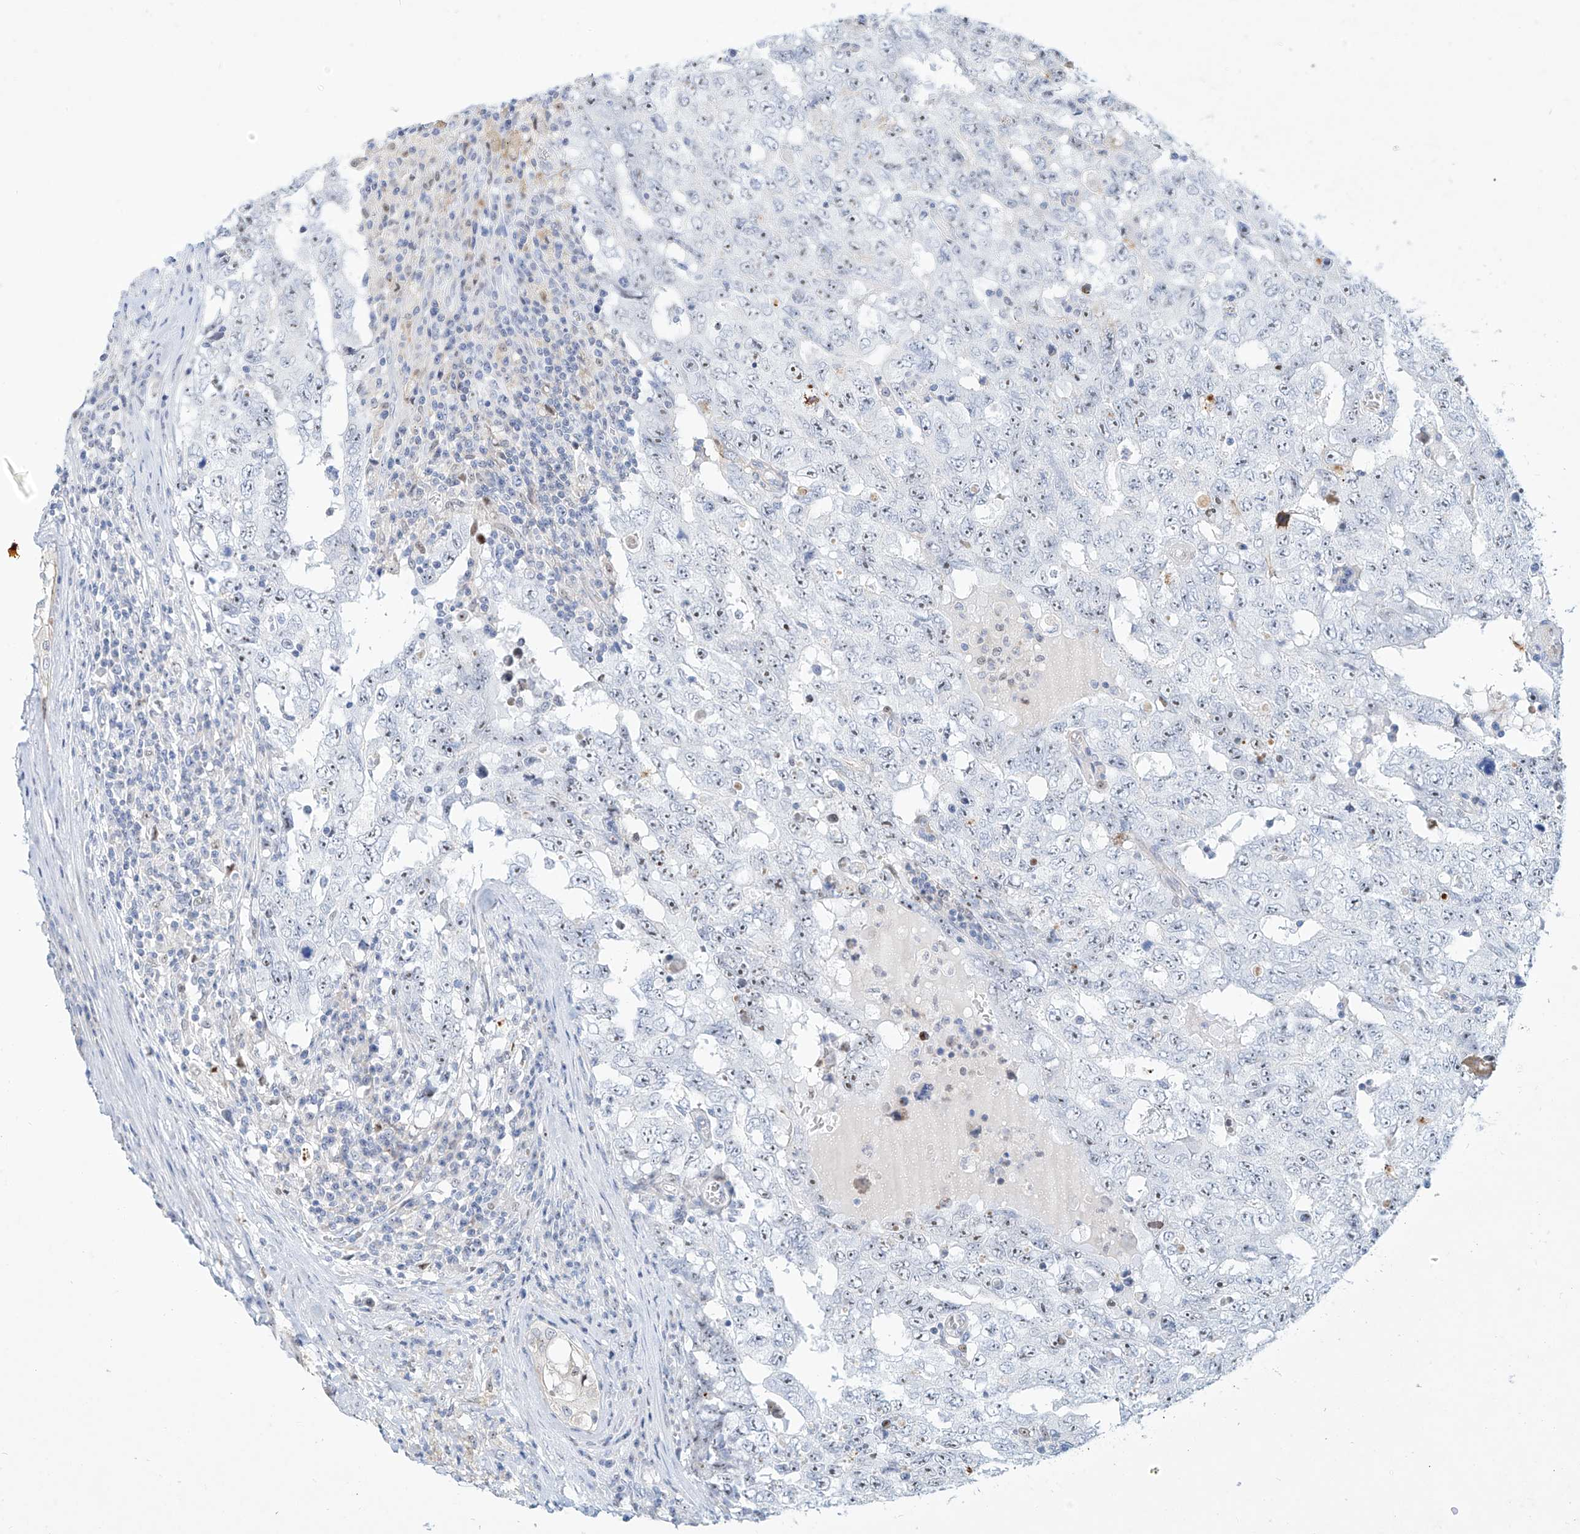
{"staining": {"intensity": "negative", "quantity": "none", "location": "none"}, "tissue": "testis cancer", "cell_type": "Tumor cells", "image_type": "cancer", "snomed": [{"axis": "morphology", "description": "Carcinoma, Embryonal, NOS"}, {"axis": "topography", "description": "Testis"}], "caption": "Immunohistochemistry (IHC) histopathology image of testis cancer stained for a protein (brown), which demonstrates no positivity in tumor cells. (DAB IHC, high magnification).", "gene": "SNU13", "patient": {"sex": "male", "age": 26}}